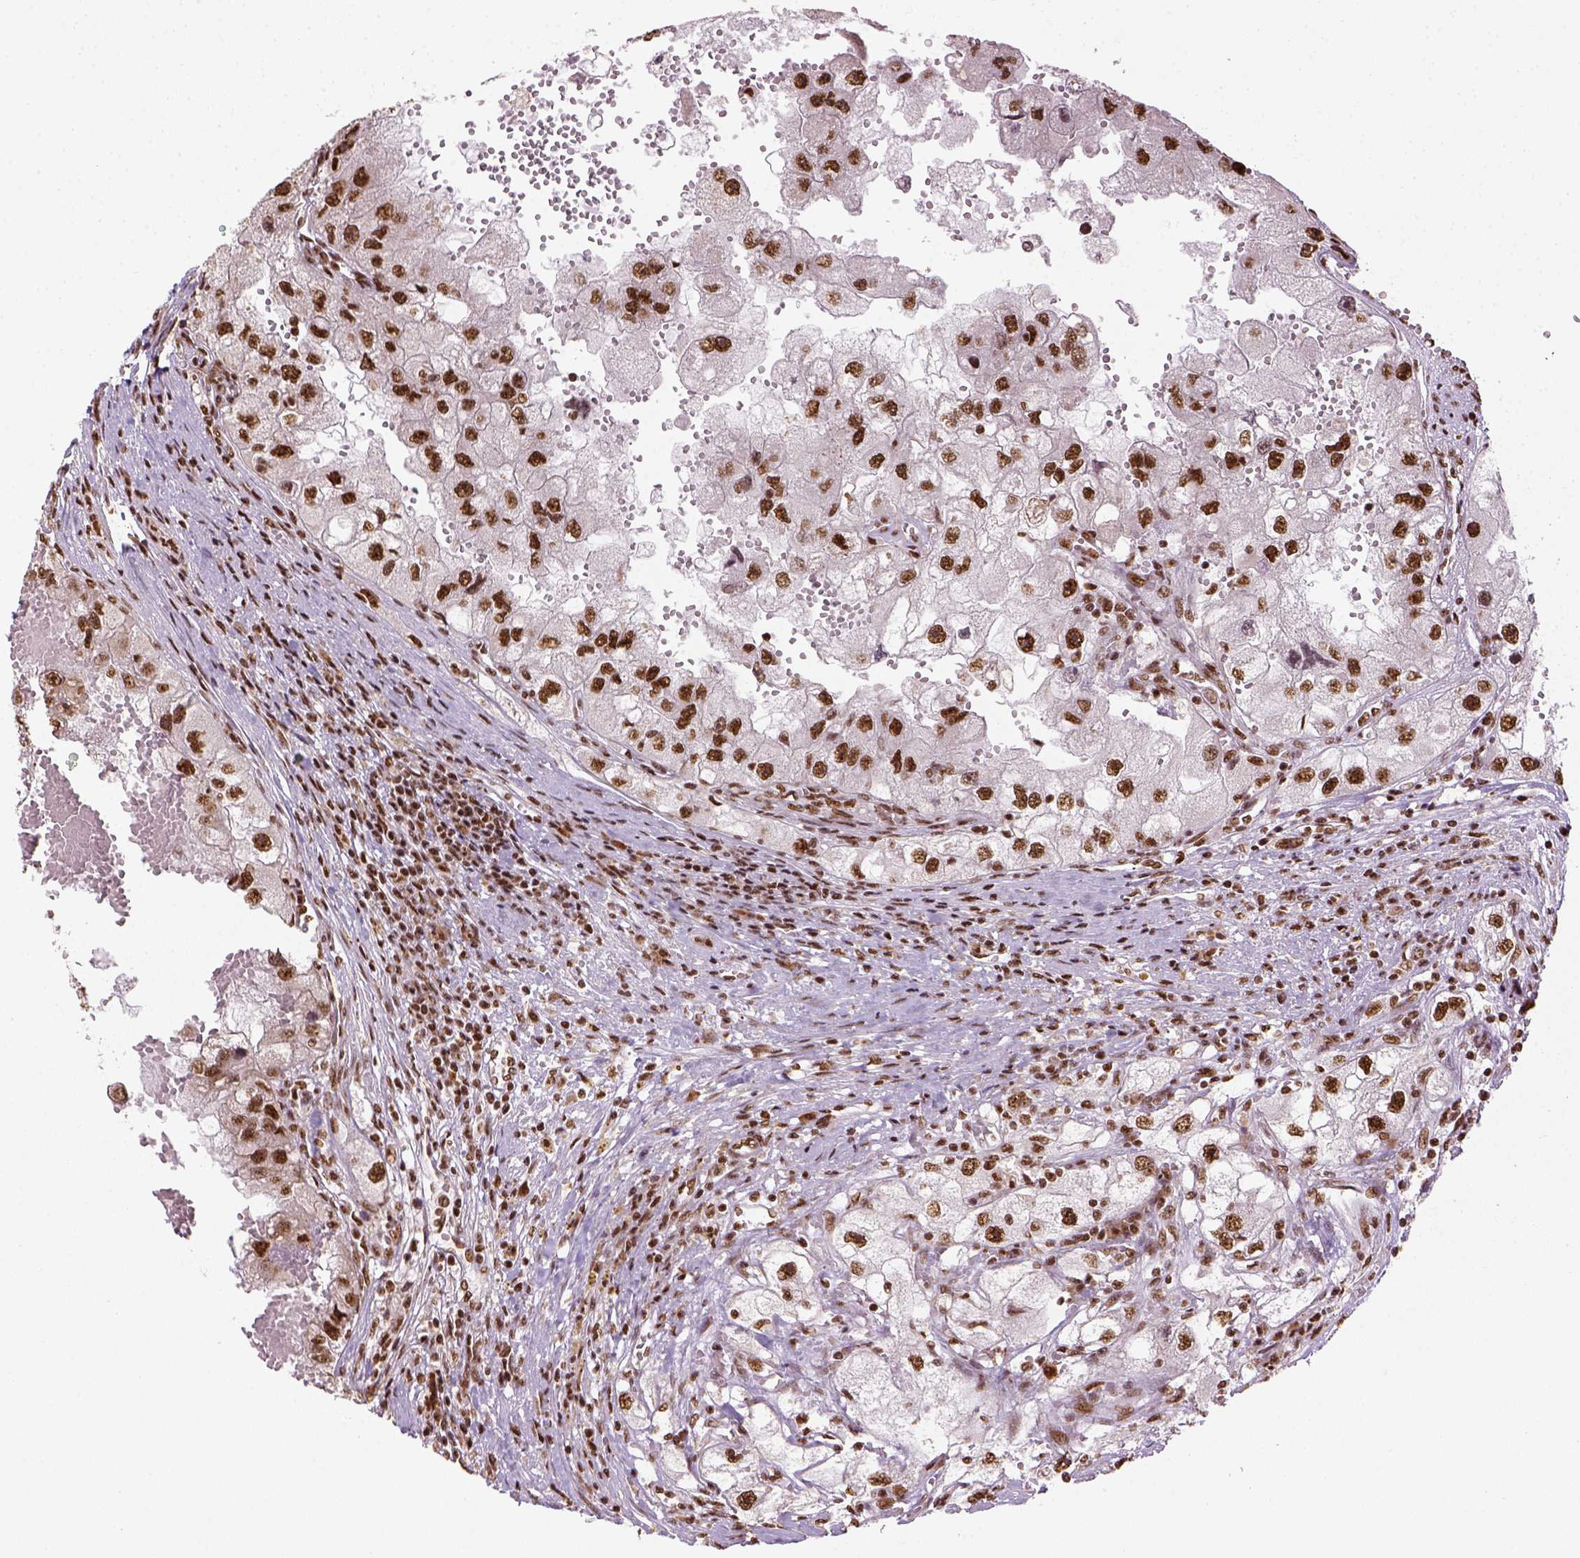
{"staining": {"intensity": "strong", "quantity": ">75%", "location": "nuclear"}, "tissue": "renal cancer", "cell_type": "Tumor cells", "image_type": "cancer", "snomed": [{"axis": "morphology", "description": "Adenocarcinoma, NOS"}, {"axis": "topography", "description": "Kidney"}], "caption": "Immunohistochemistry histopathology image of renal cancer (adenocarcinoma) stained for a protein (brown), which demonstrates high levels of strong nuclear expression in approximately >75% of tumor cells.", "gene": "CCAR1", "patient": {"sex": "male", "age": 63}}